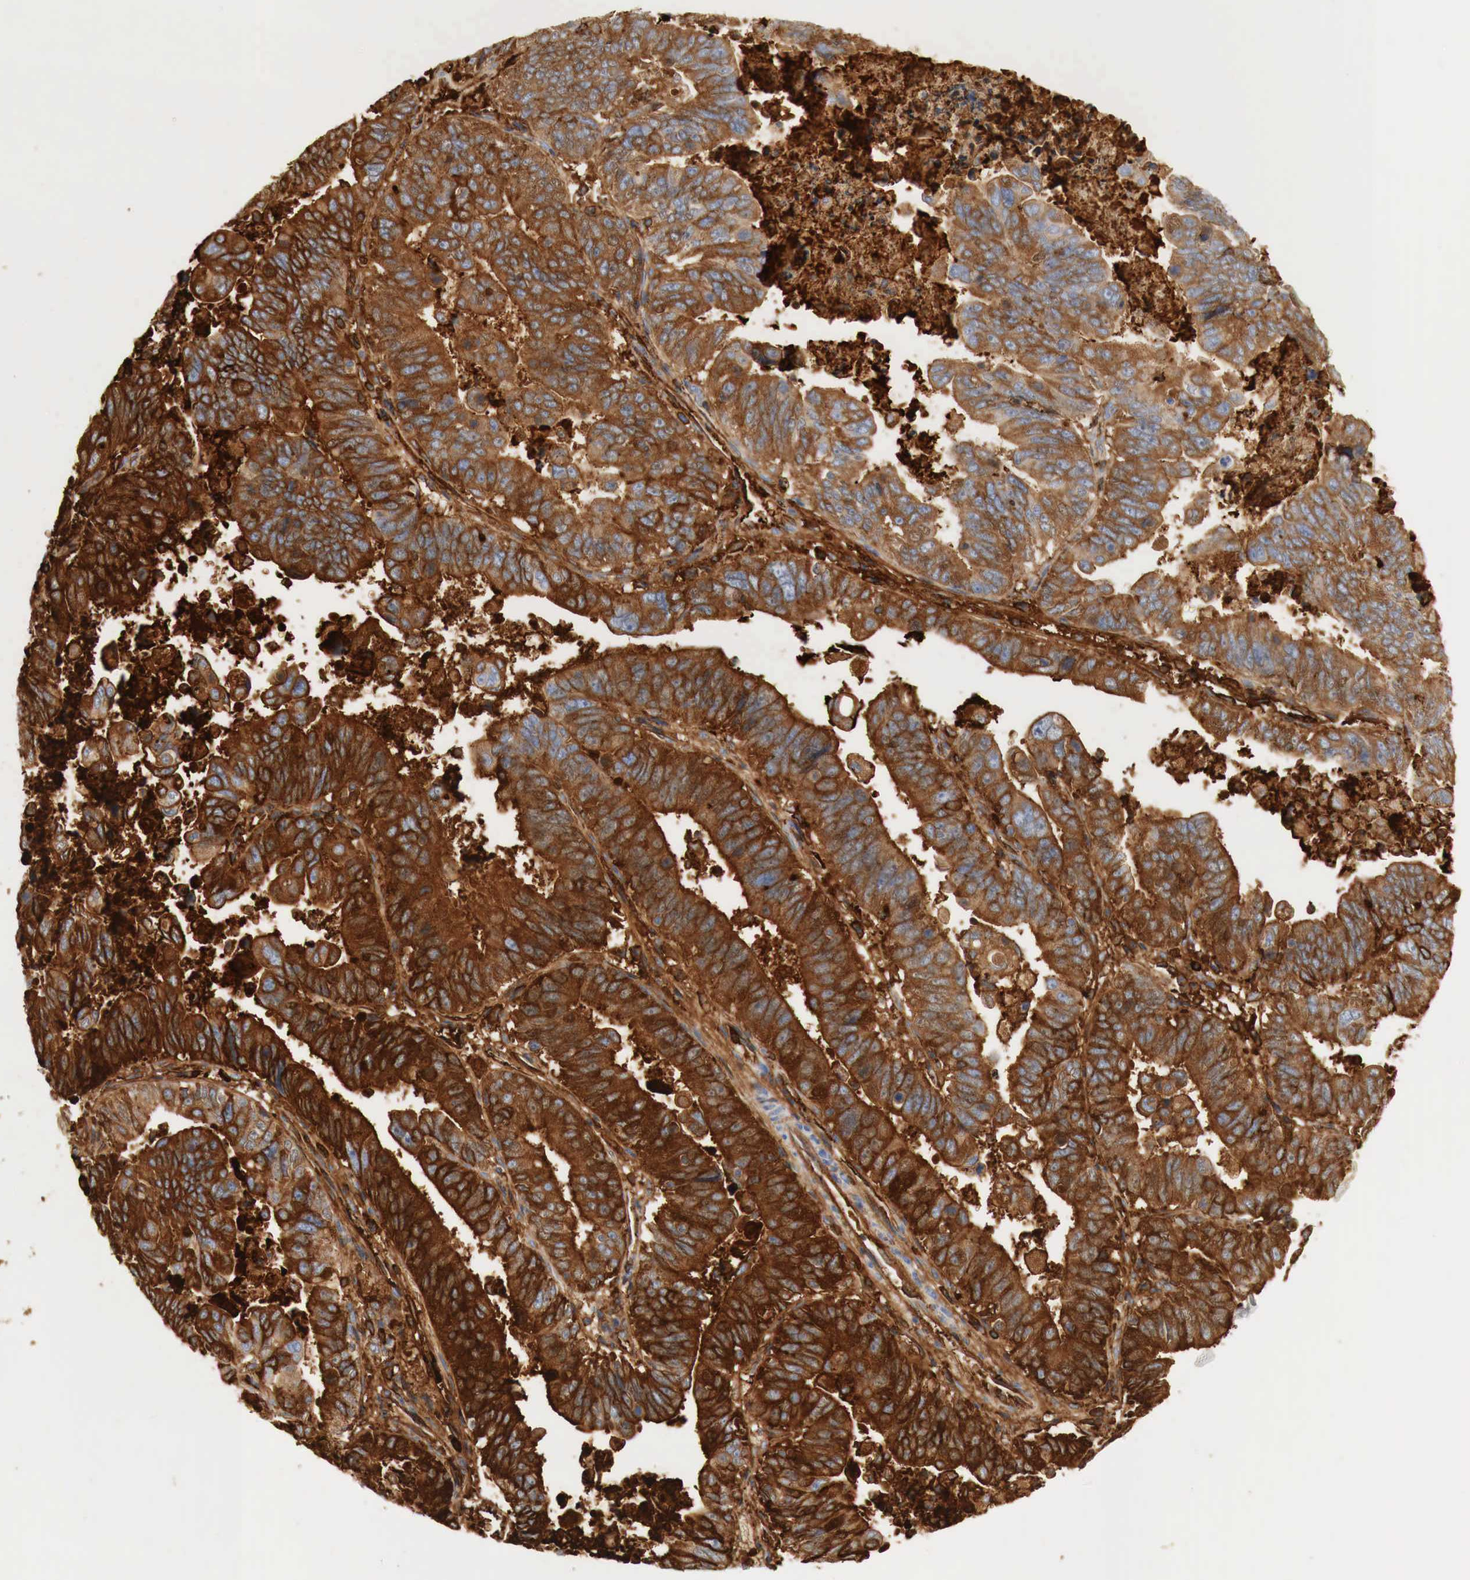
{"staining": {"intensity": "strong", "quantity": ">75%", "location": "cytoplasmic/membranous"}, "tissue": "stomach cancer", "cell_type": "Tumor cells", "image_type": "cancer", "snomed": [{"axis": "morphology", "description": "Adenocarcinoma, NOS"}, {"axis": "topography", "description": "Stomach, upper"}], "caption": "Adenocarcinoma (stomach) stained for a protein exhibits strong cytoplasmic/membranous positivity in tumor cells.", "gene": "IGLC3", "patient": {"sex": "female", "age": 50}}